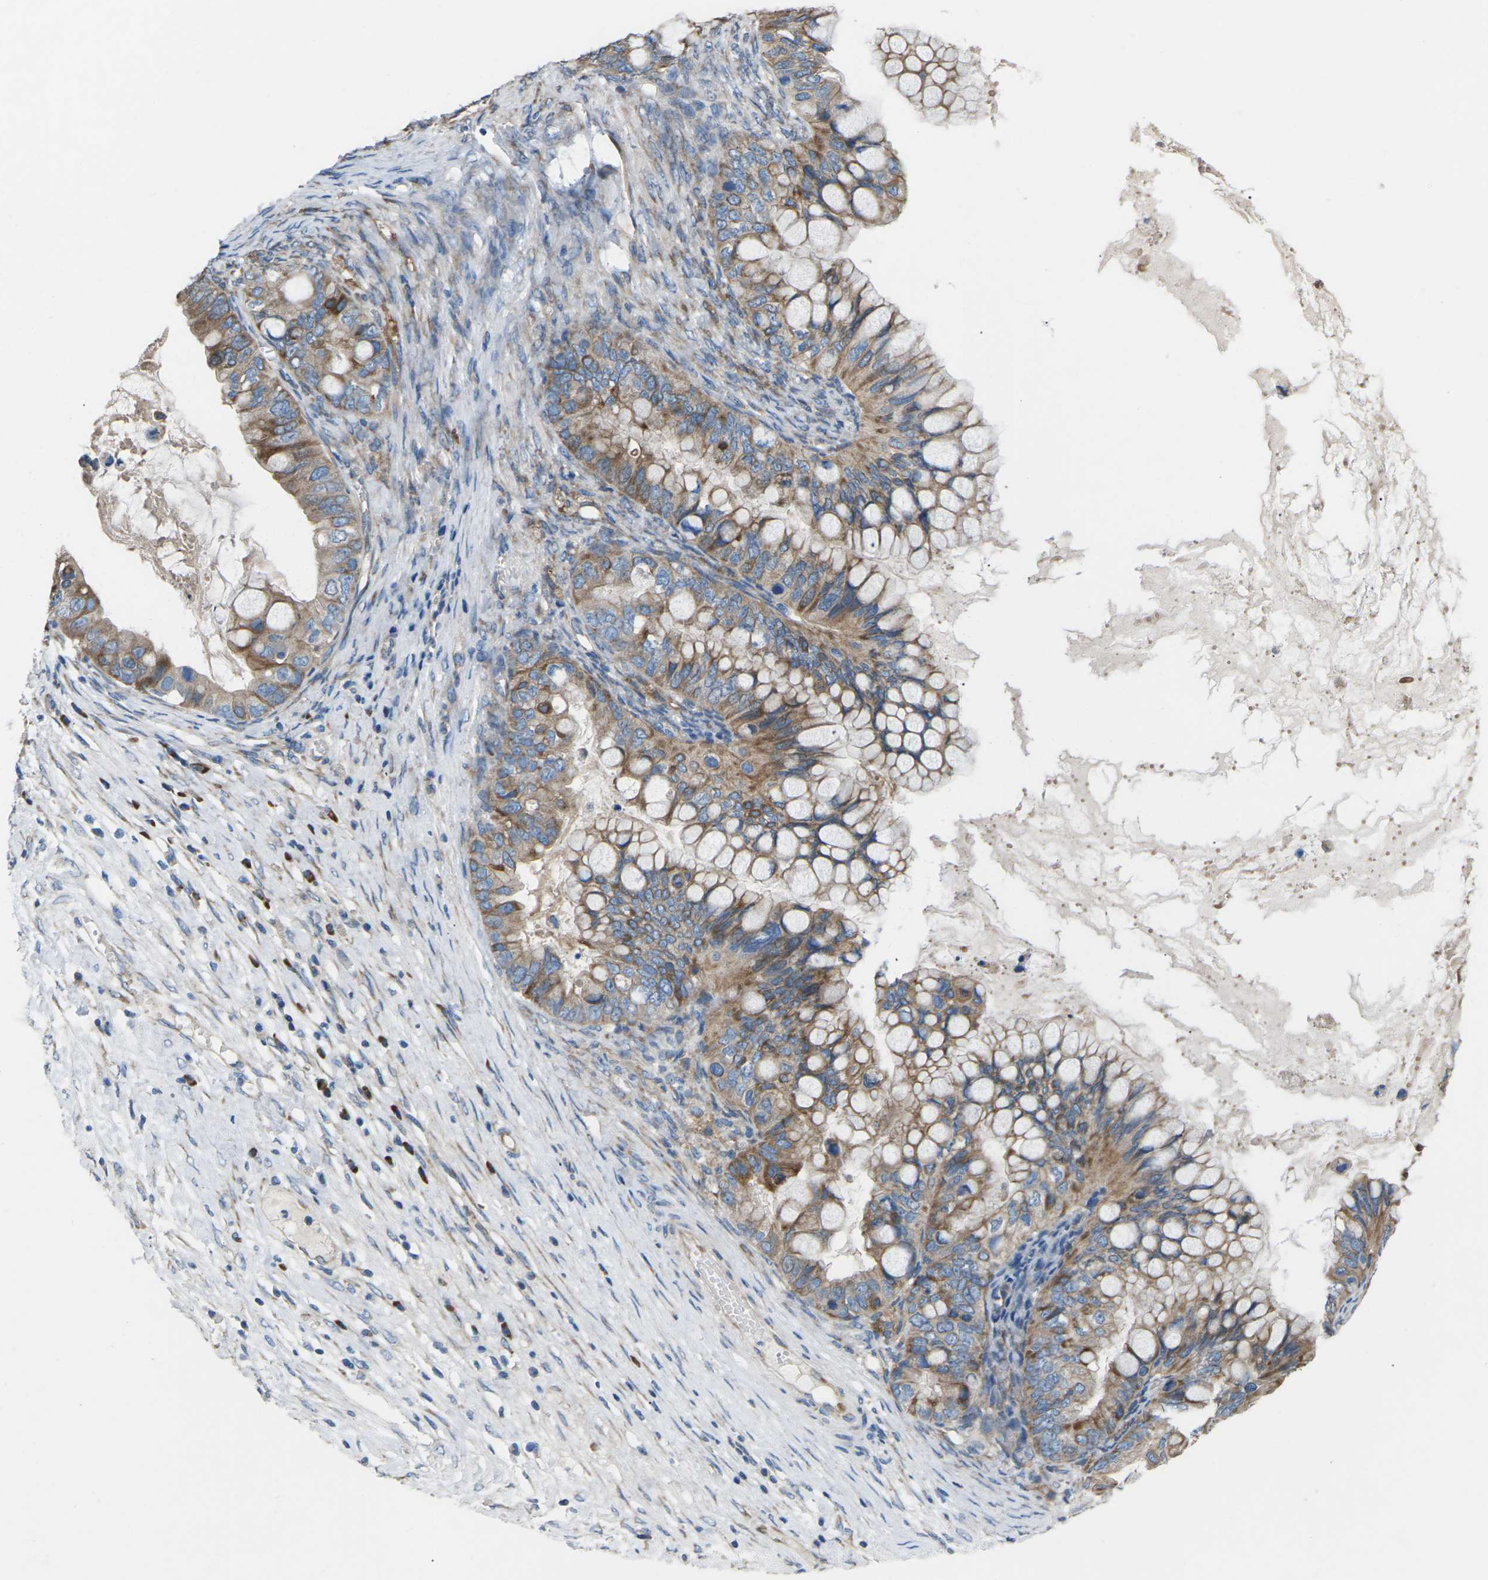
{"staining": {"intensity": "moderate", "quantity": ">75%", "location": "cytoplasmic/membranous"}, "tissue": "ovarian cancer", "cell_type": "Tumor cells", "image_type": "cancer", "snomed": [{"axis": "morphology", "description": "Cystadenocarcinoma, mucinous, NOS"}, {"axis": "topography", "description": "Ovary"}], "caption": "Human mucinous cystadenocarcinoma (ovarian) stained for a protein (brown) demonstrates moderate cytoplasmic/membranous positive staining in about >75% of tumor cells.", "gene": "KLHDC8B", "patient": {"sex": "female", "age": 80}}